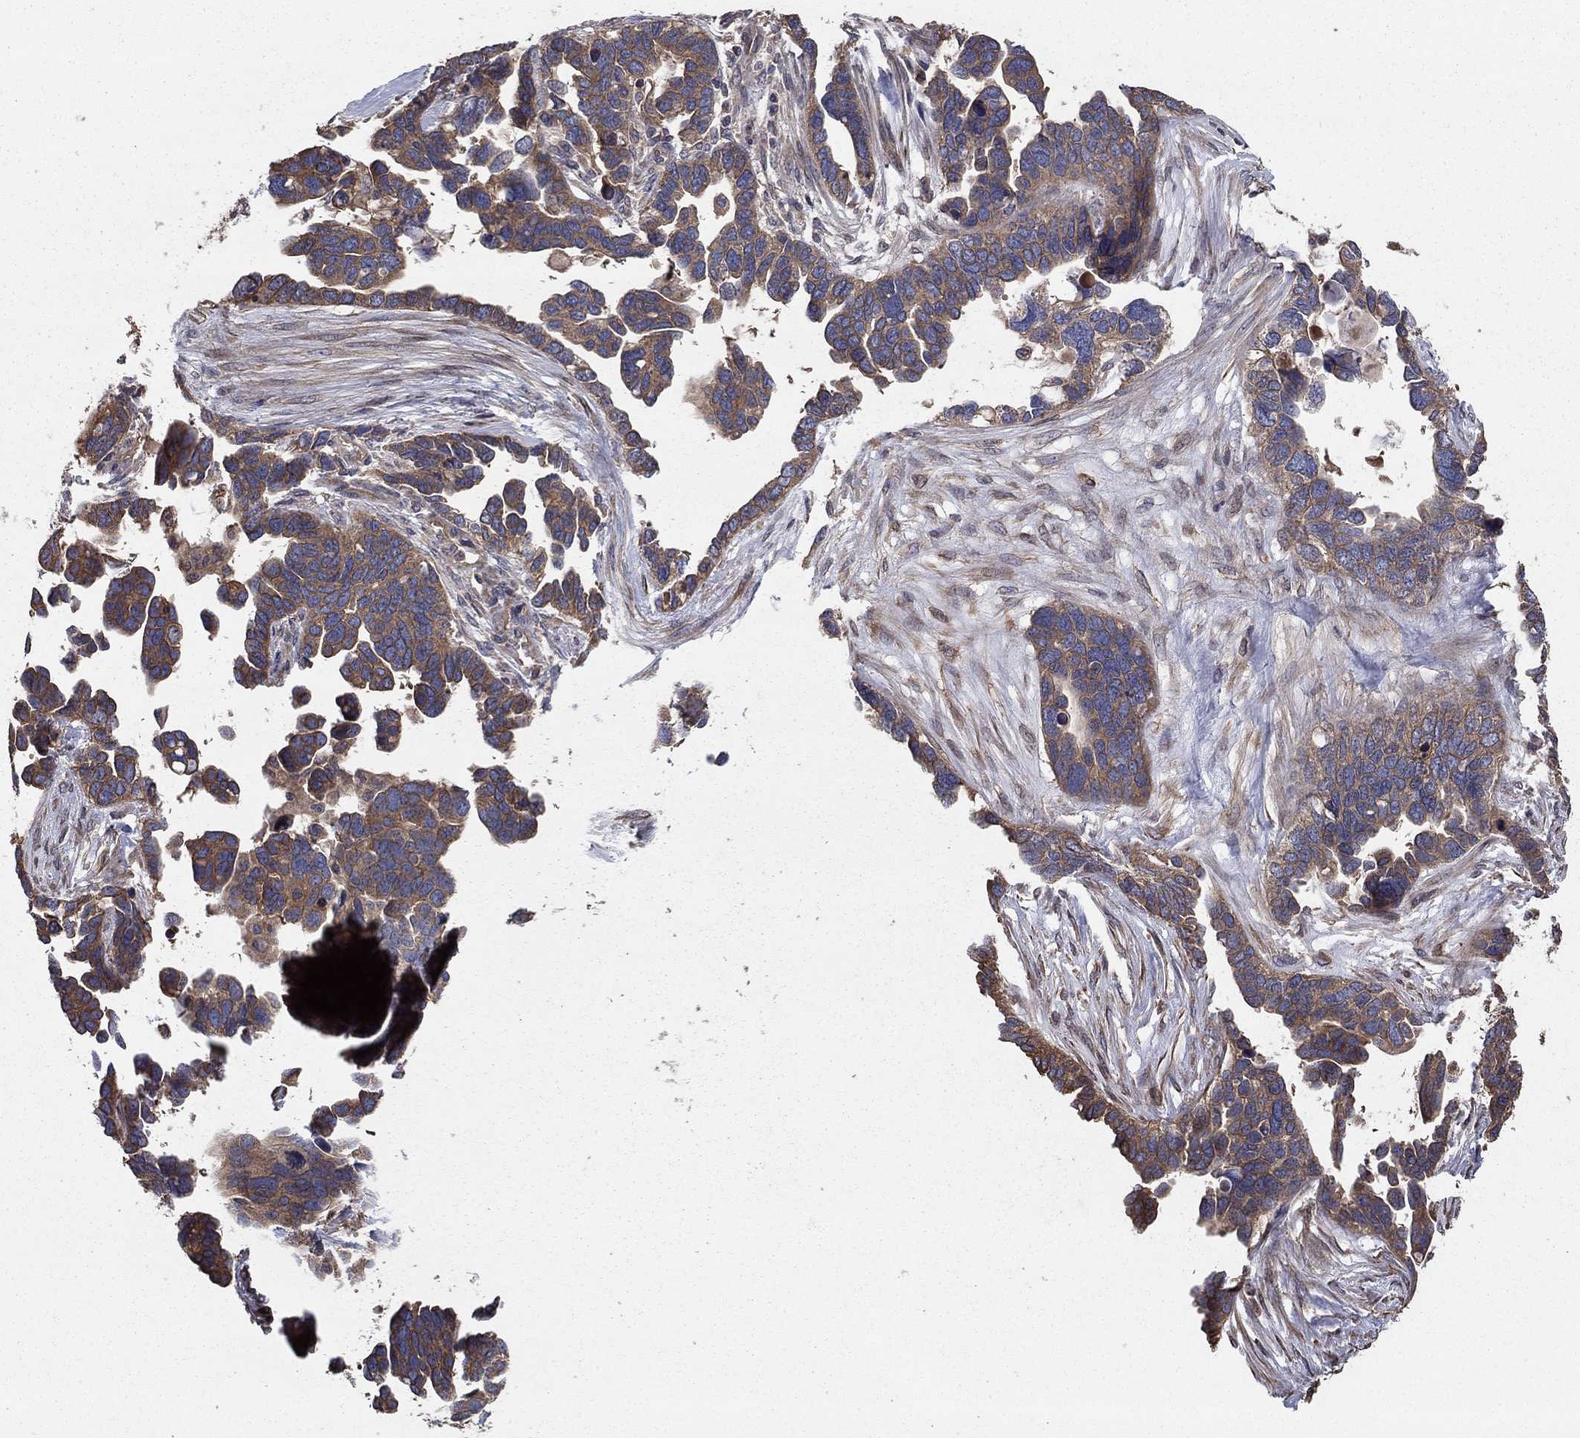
{"staining": {"intensity": "moderate", "quantity": "25%-75%", "location": "cytoplasmic/membranous"}, "tissue": "ovarian cancer", "cell_type": "Tumor cells", "image_type": "cancer", "snomed": [{"axis": "morphology", "description": "Cystadenocarcinoma, serous, NOS"}, {"axis": "topography", "description": "Ovary"}], "caption": "Immunohistochemistry (IHC) of human ovarian cancer displays medium levels of moderate cytoplasmic/membranous positivity in about 25%-75% of tumor cells. Ihc stains the protein of interest in brown and the nuclei are stained blue.", "gene": "BABAM2", "patient": {"sex": "female", "age": 54}}